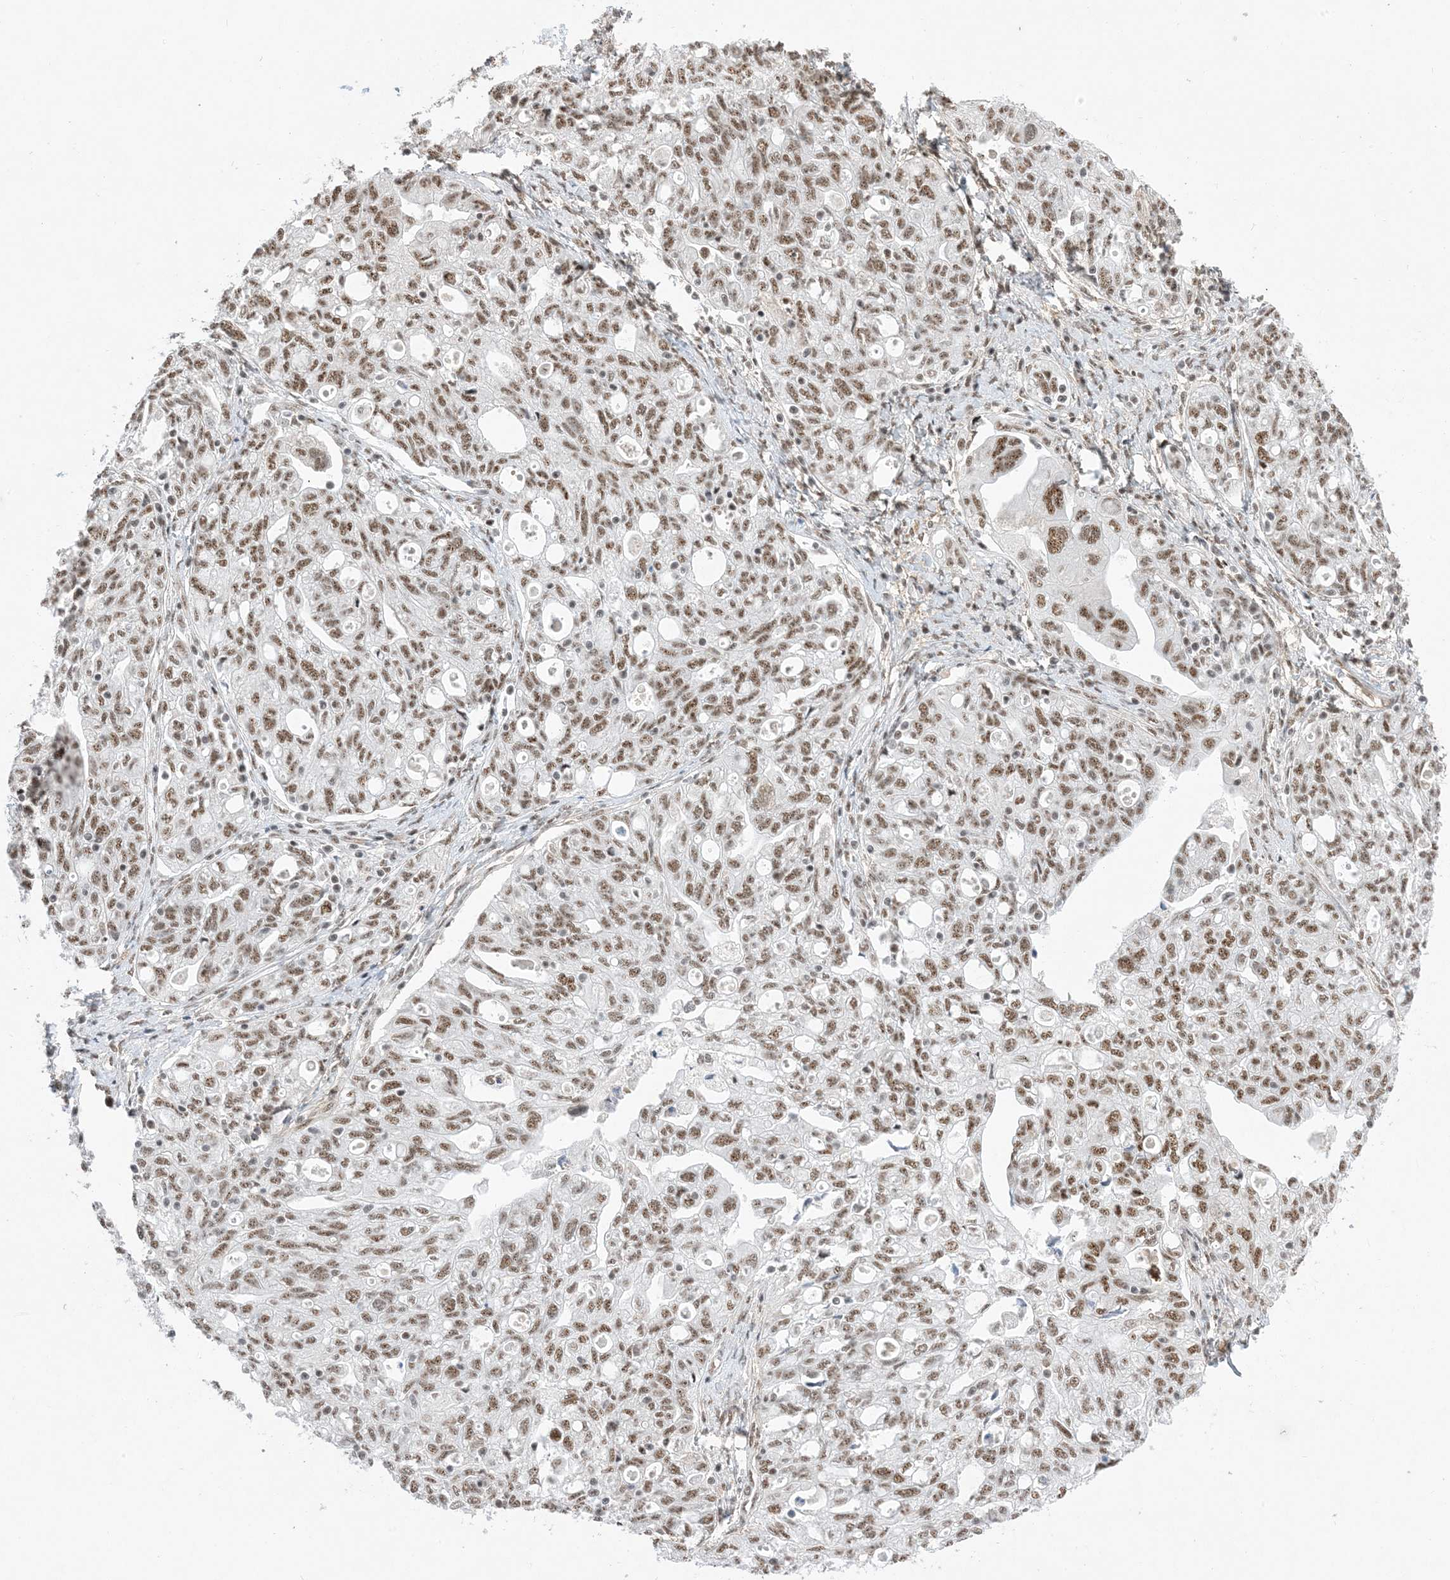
{"staining": {"intensity": "moderate", "quantity": ">75%", "location": "nuclear"}, "tissue": "ovarian cancer", "cell_type": "Tumor cells", "image_type": "cancer", "snomed": [{"axis": "morphology", "description": "Carcinoma, NOS"}, {"axis": "morphology", "description": "Cystadenocarcinoma, serous, NOS"}, {"axis": "topography", "description": "Ovary"}], "caption": "Approximately >75% of tumor cells in ovarian cancer reveal moderate nuclear protein staining as visualized by brown immunohistochemical staining.", "gene": "SF3A3", "patient": {"sex": "female", "age": 69}}